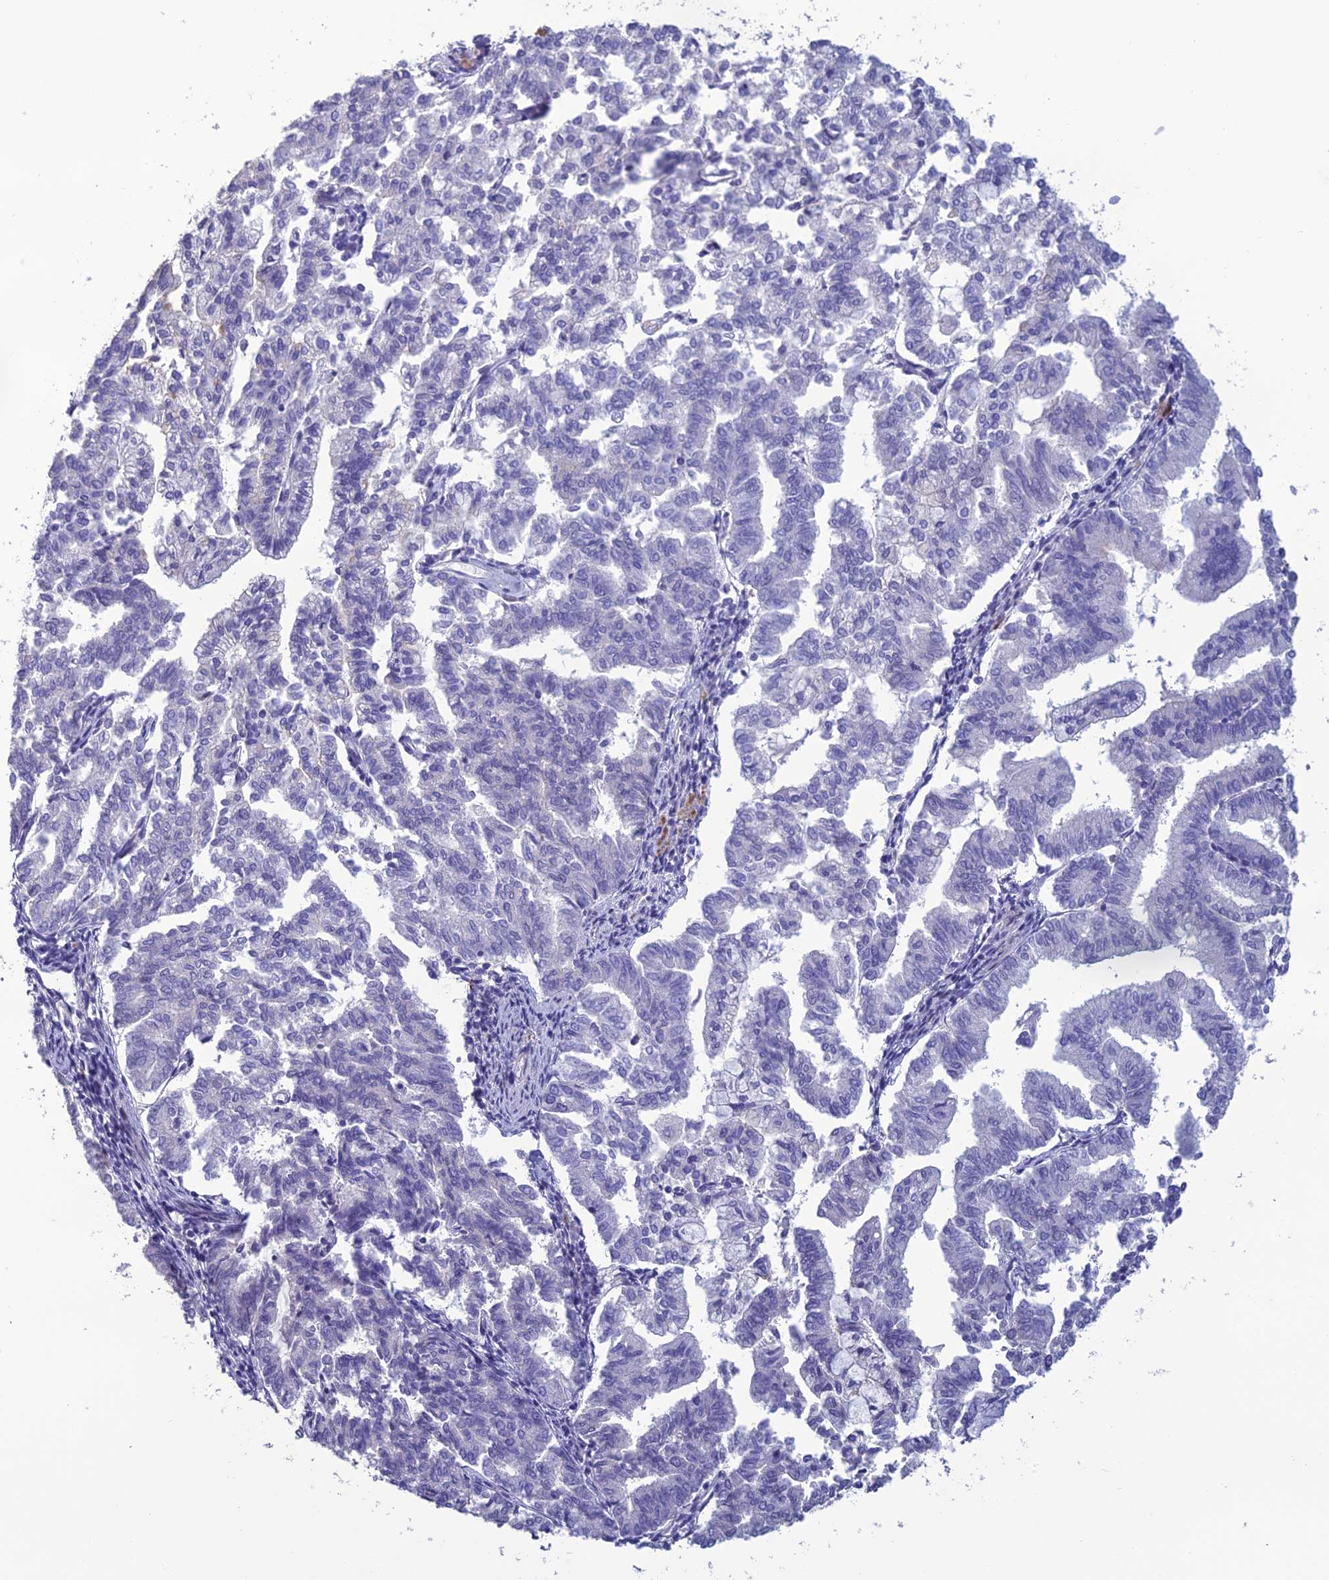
{"staining": {"intensity": "negative", "quantity": "none", "location": "none"}, "tissue": "endometrial cancer", "cell_type": "Tumor cells", "image_type": "cancer", "snomed": [{"axis": "morphology", "description": "Adenocarcinoma, NOS"}, {"axis": "topography", "description": "Endometrium"}], "caption": "The immunohistochemistry photomicrograph has no significant expression in tumor cells of endometrial cancer (adenocarcinoma) tissue.", "gene": "OR56B1", "patient": {"sex": "female", "age": 79}}